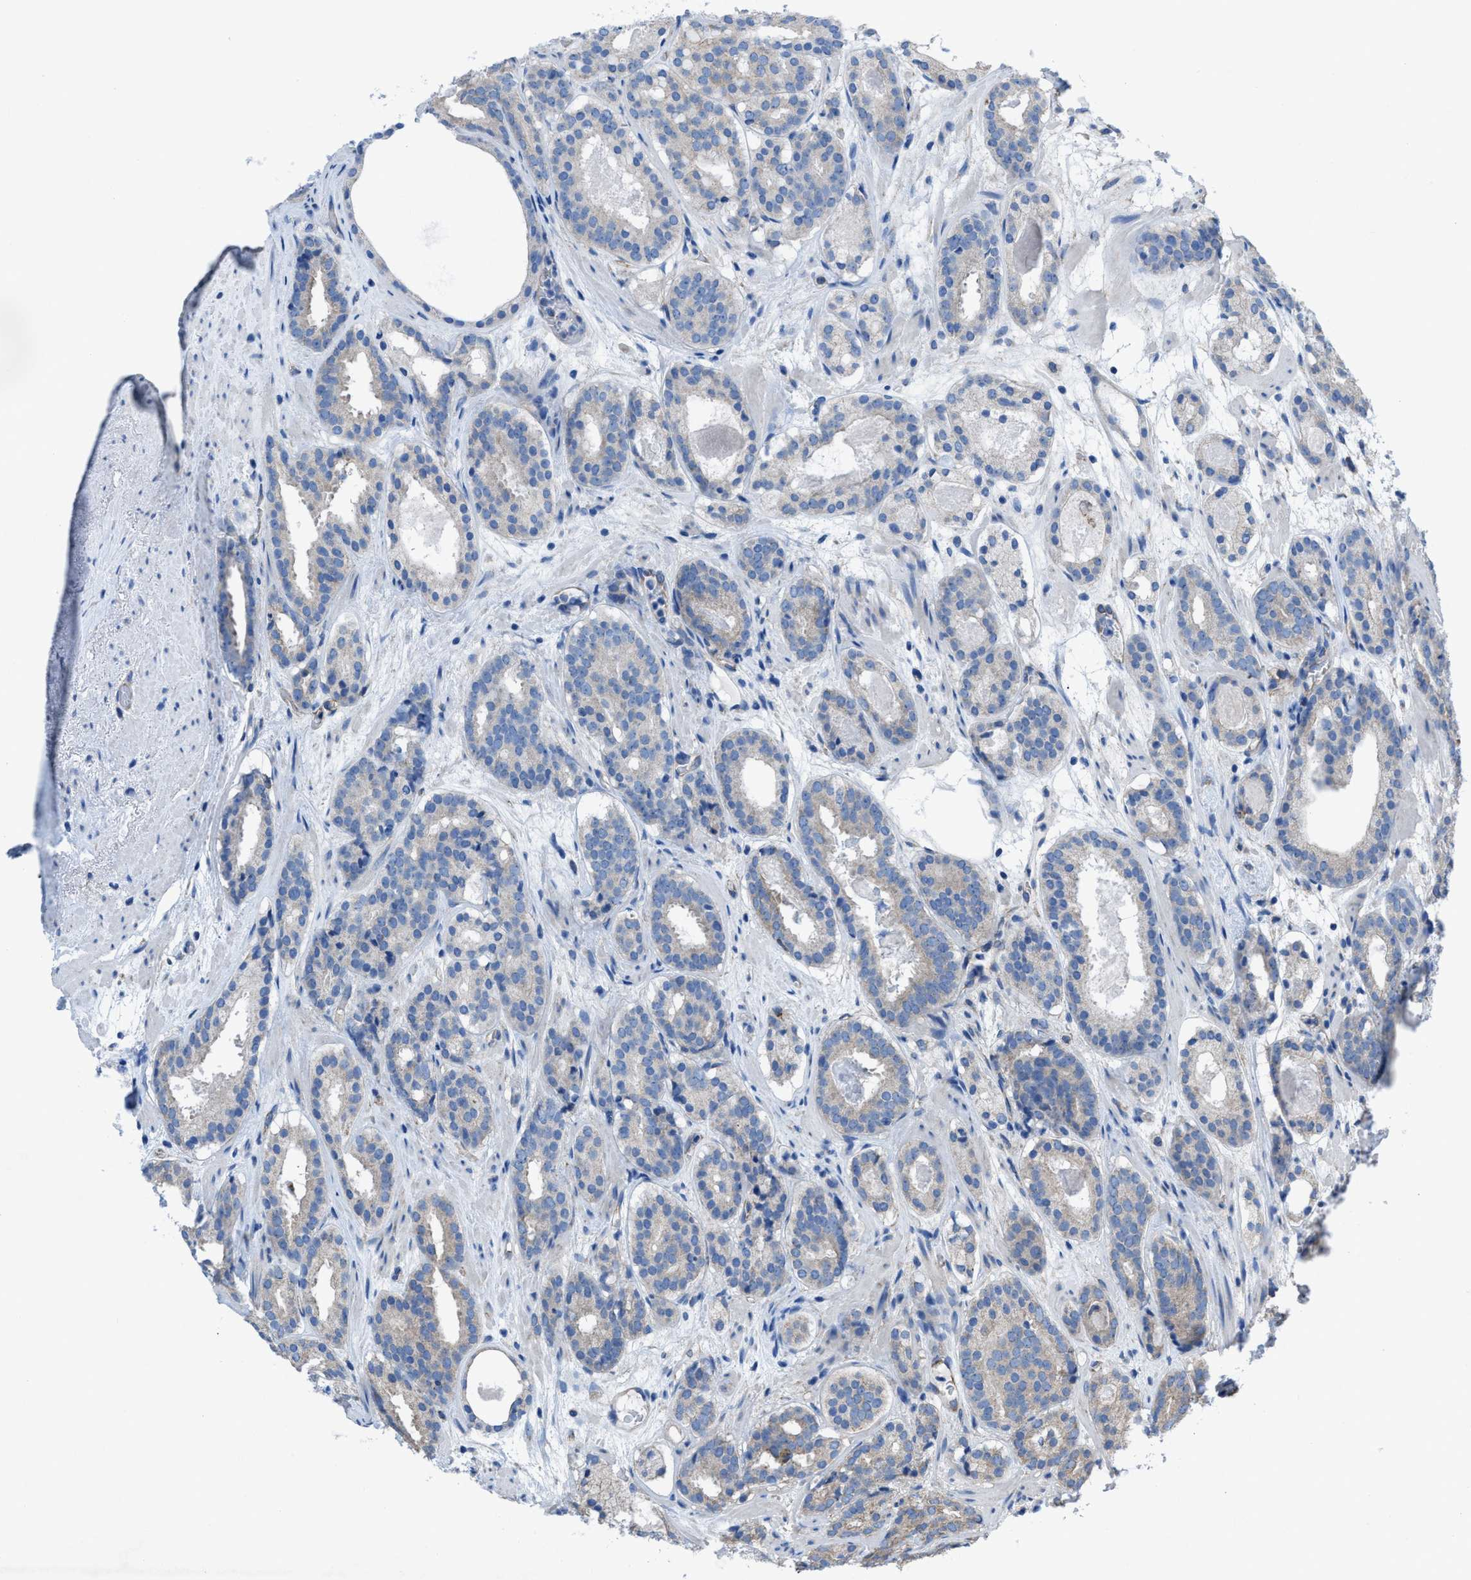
{"staining": {"intensity": "negative", "quantity": "none", "location": "none"}, "tissue": "prostate cancer", "cell_type": "Tumor cells", "image_type": "cancer", "snomed": [{"axis": "morphology", "description": "Adenocarcinoma, Low grade"}, {"axis": "topography", "description": "Prostate"}], "caption": "A photomicrograph of human adenocarcinoma (low-grade) (prostate) is negative for staining in tumor cells.", "gene": "DOLPP1", "patient": {"sex": "male", "age": 69}}